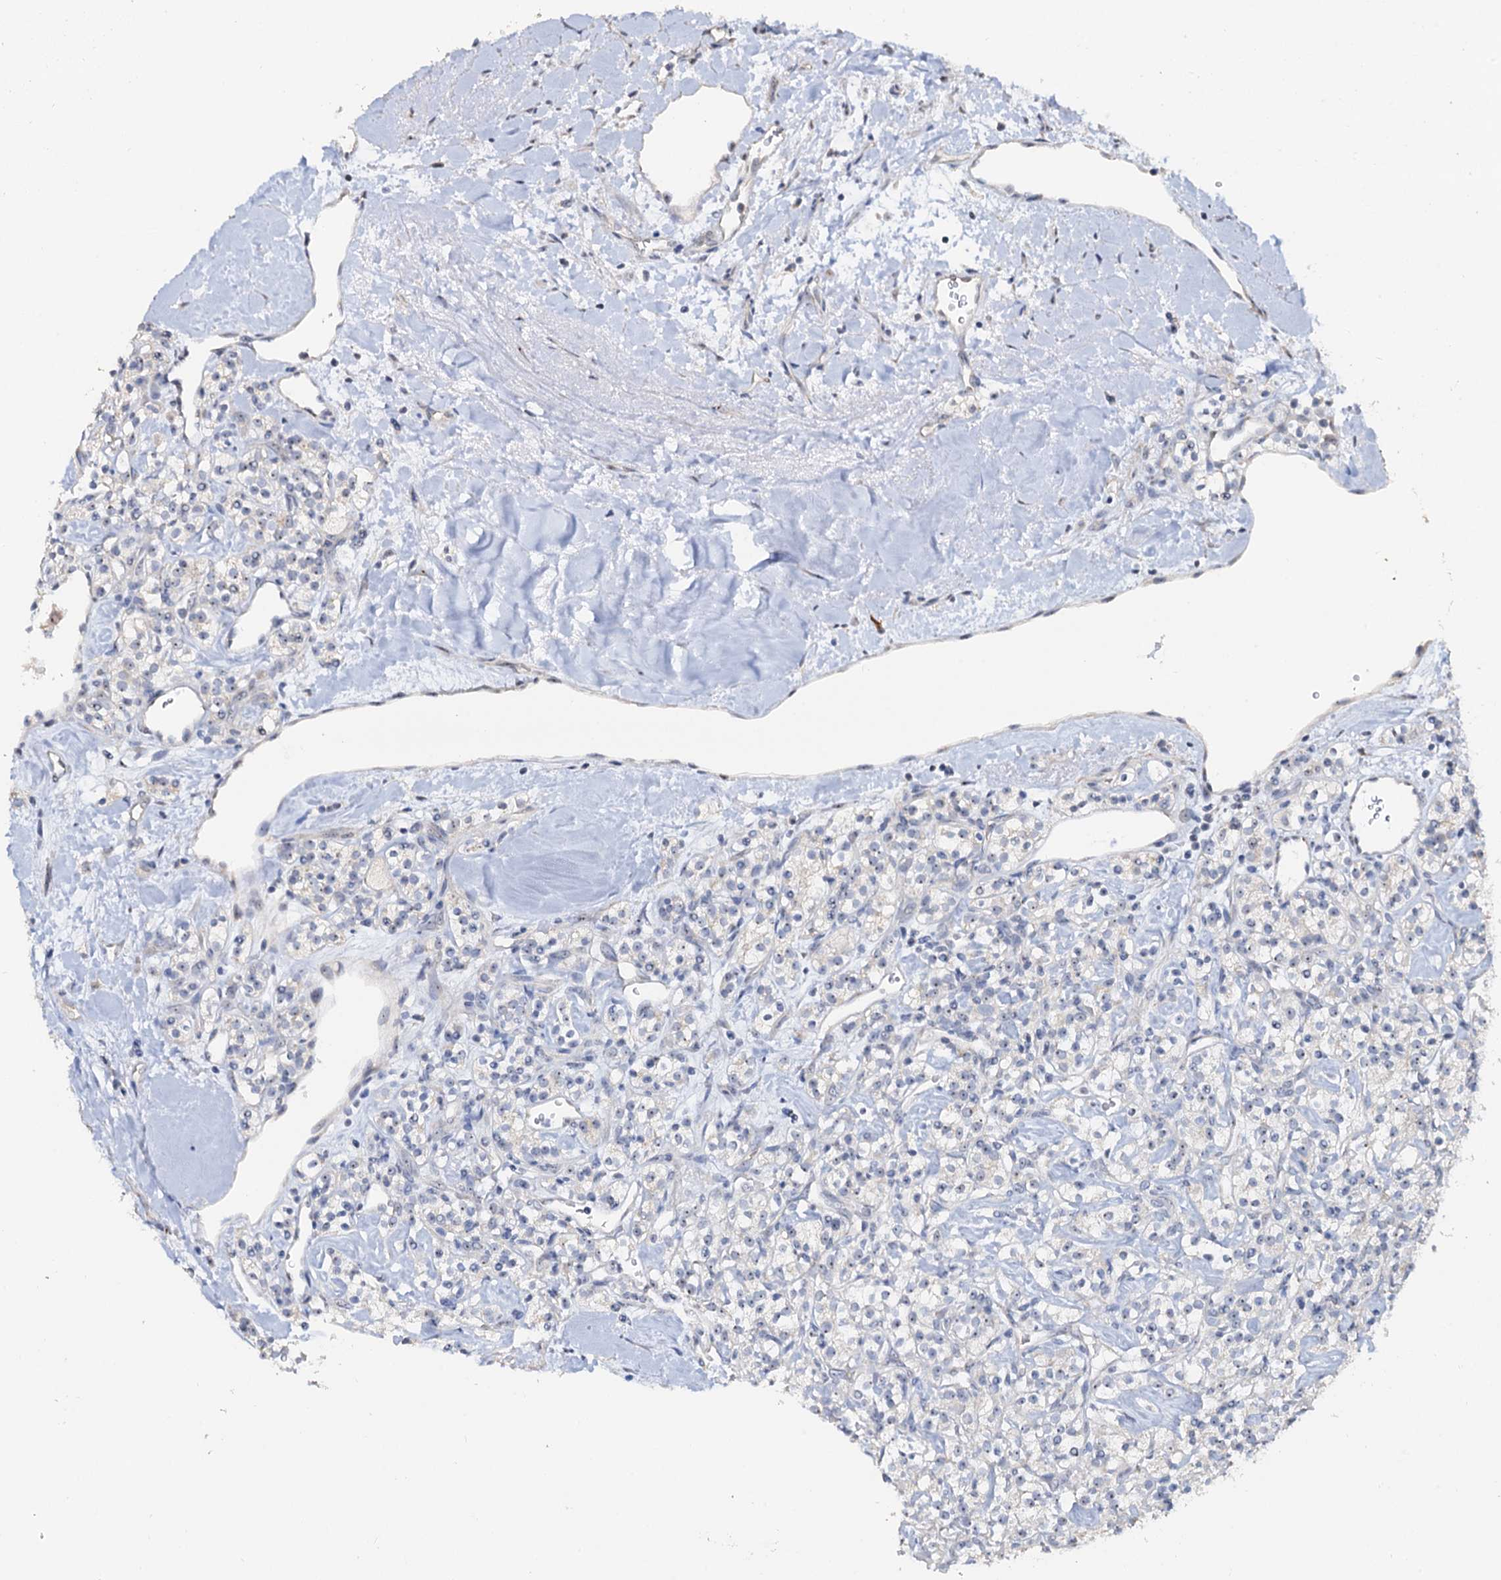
{"staining": {"intensity": "negative", "quantity": "none", "location": "none"}, "tissue": "renal cancer", "cell_type": "Tumor cells", "image_type": "cancer", "snomed": [{"axis": "morphology", "description": "Adenocarcinoma, NOS"}, {"axis": "topography", "description": "Kidney"}], "caption": "There is no significant expression in tumor cells of renal cancer (adenocarcinoma).", "gene": "C2CD3", "patient": {"sex": "male", "age": 77}}